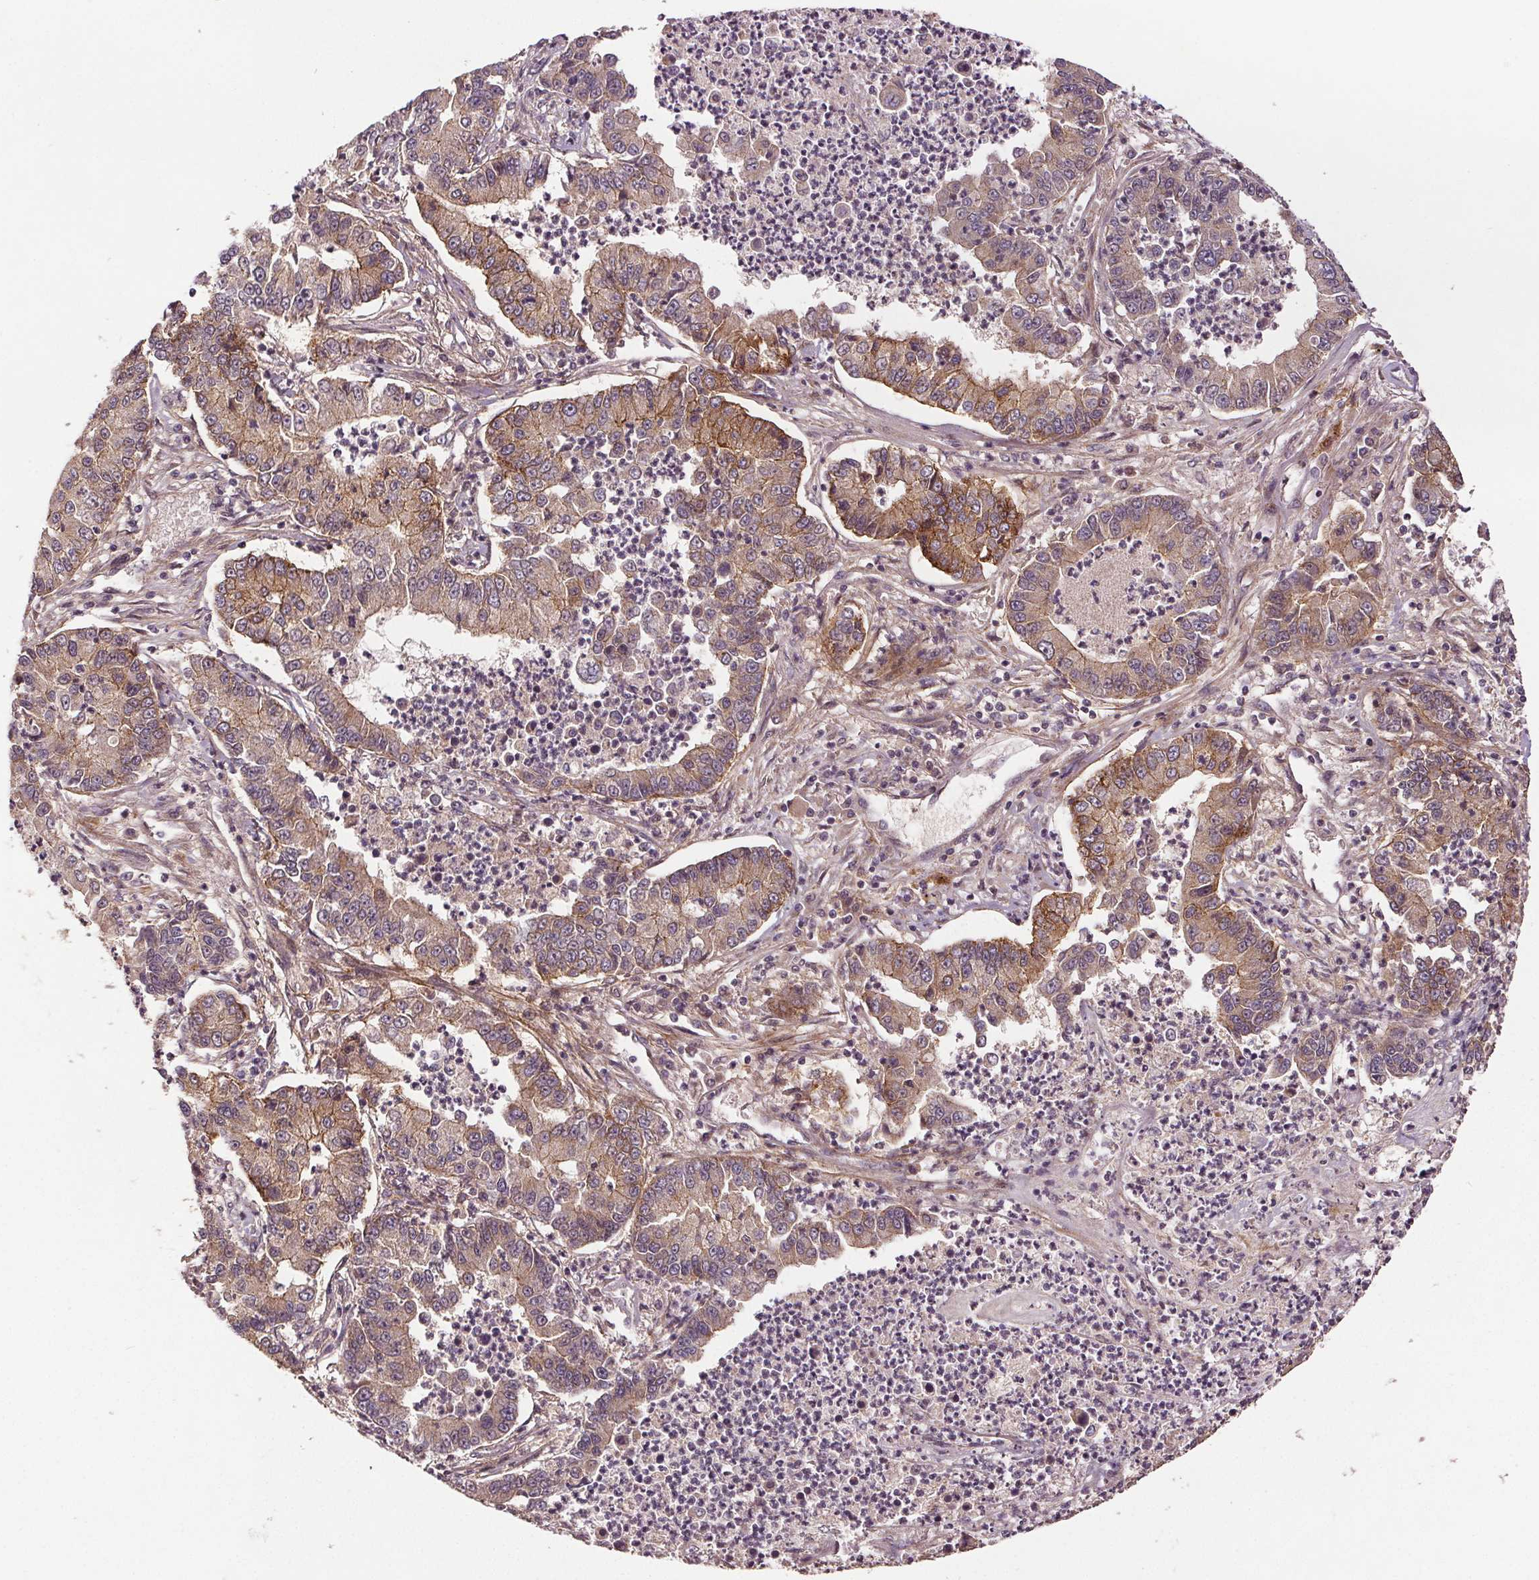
{"staining": {"intensity": "moderate", "quantity": "25%-75%", "location": "cytoplasmic/membranous"}, "tissue": "lung cancer", "cell_type": "Tumor cells", "image_type": "cancer", "snomed": [{"axis": "morphology", "description": "Adenocarcinoma, NOS"}, {"axis": "topography", "description": "Lung"}], "caption": "Protein staining by IHC exhibits moderate cytoplasmic/membranous positivity in about 25%-75% of tumor cells in adenocarcinoma (lung). Immunohistochemistry (ihc) stains the protein in brown and the nuclei are stained blue.", "gene": "EPHB3", "patient": {"sex": "female", "age": 57}}